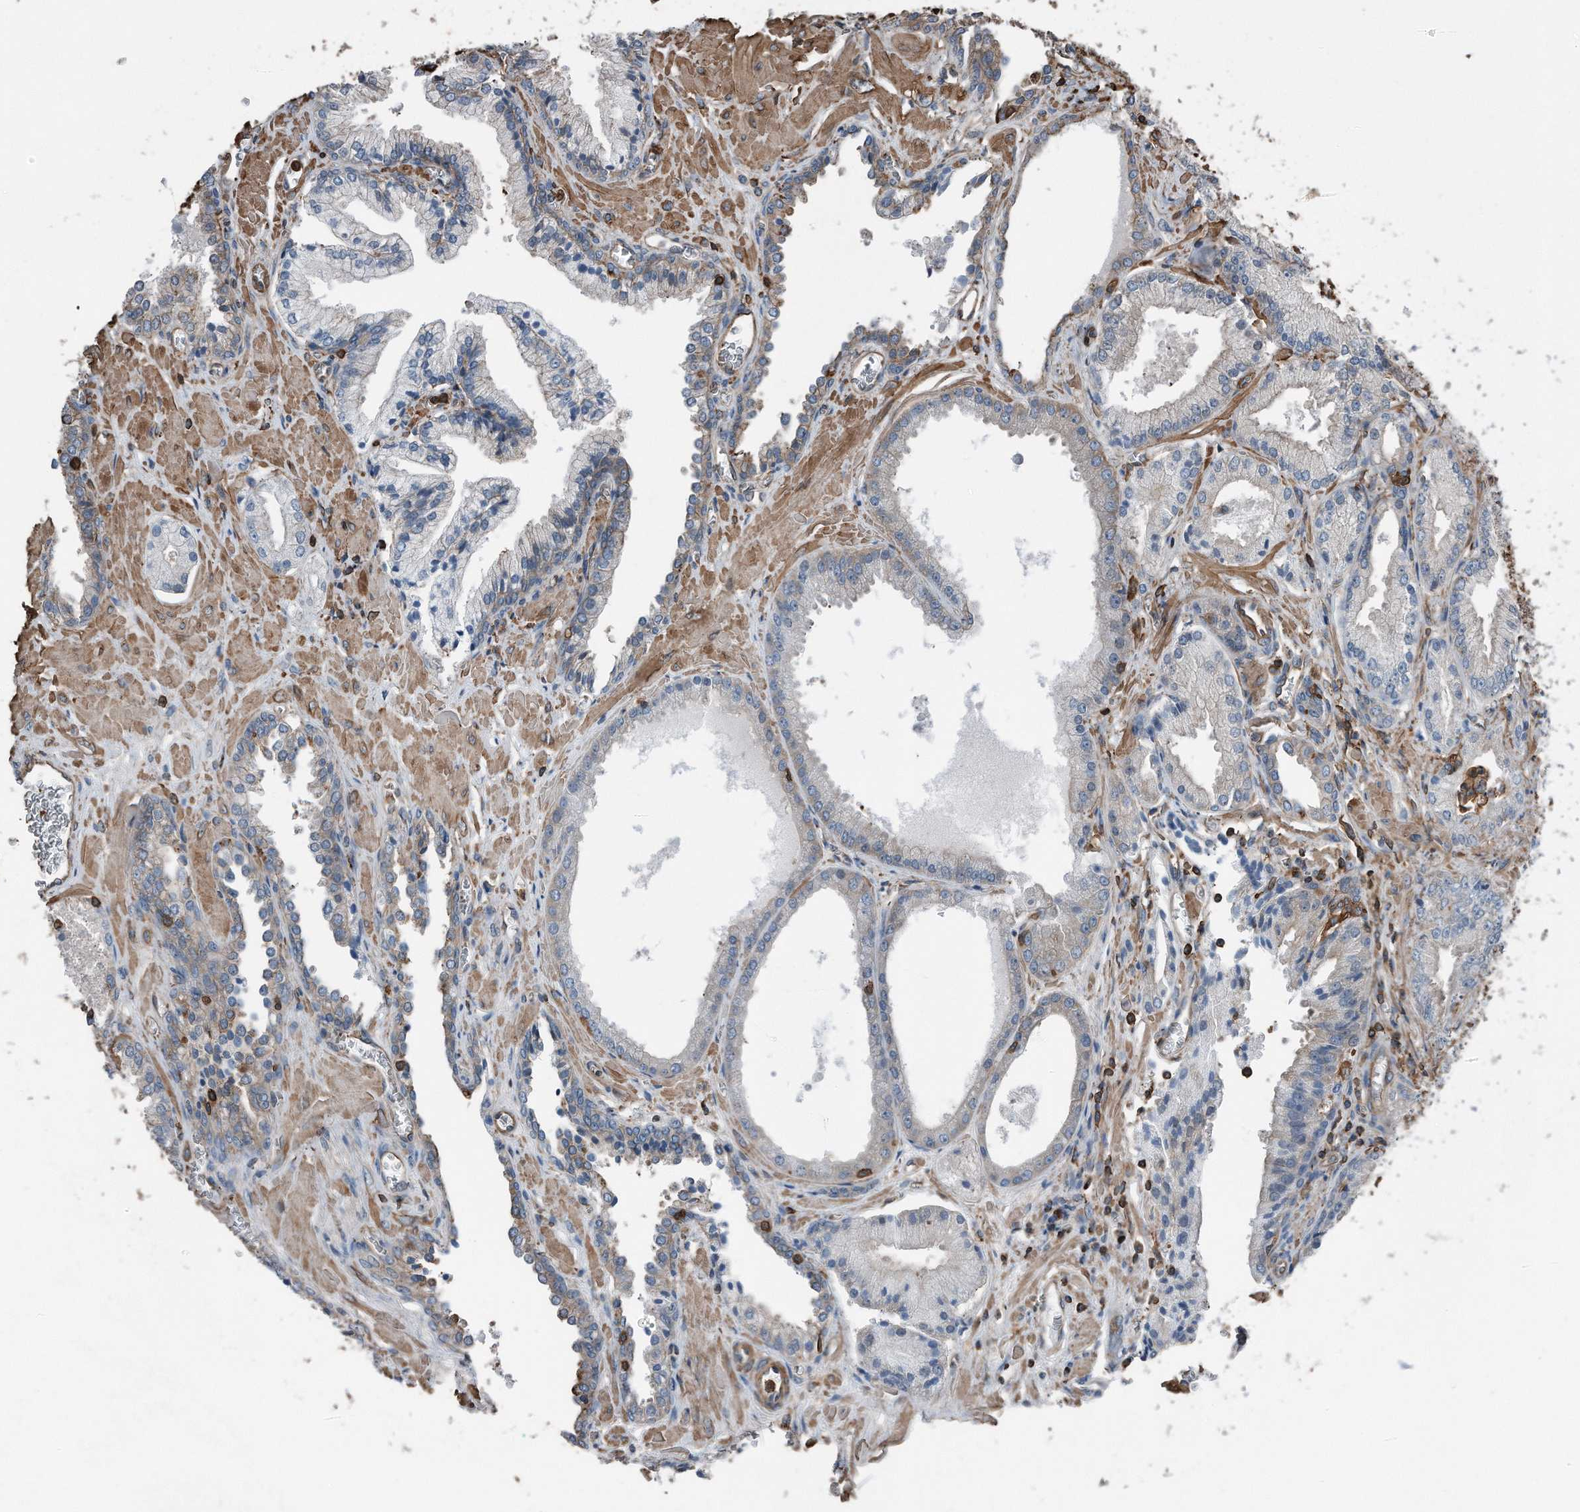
{"staining": {"intensity": "weak", "quantity": "25%-75%", "location": "cytoplasmic/membranous"}, "tissue": "prostate cancer", "cell_type": "Tumor cells", "image_type": "cancer", "snomed": [{"axis": "morphology", "description": "Adenocarcinoma, Low grade"}, {"axis": "topography", "description": "Prostate"}], "caption": "Prostate adenocarcinoma (low-grade) tissue displays weak cytoplasmic/membranous expression in about 25%-75% of tumor cells, visualized by immunohistochemistry.", "gene": "RSPO3", "patient": {"sex": "male", "age": 67}}